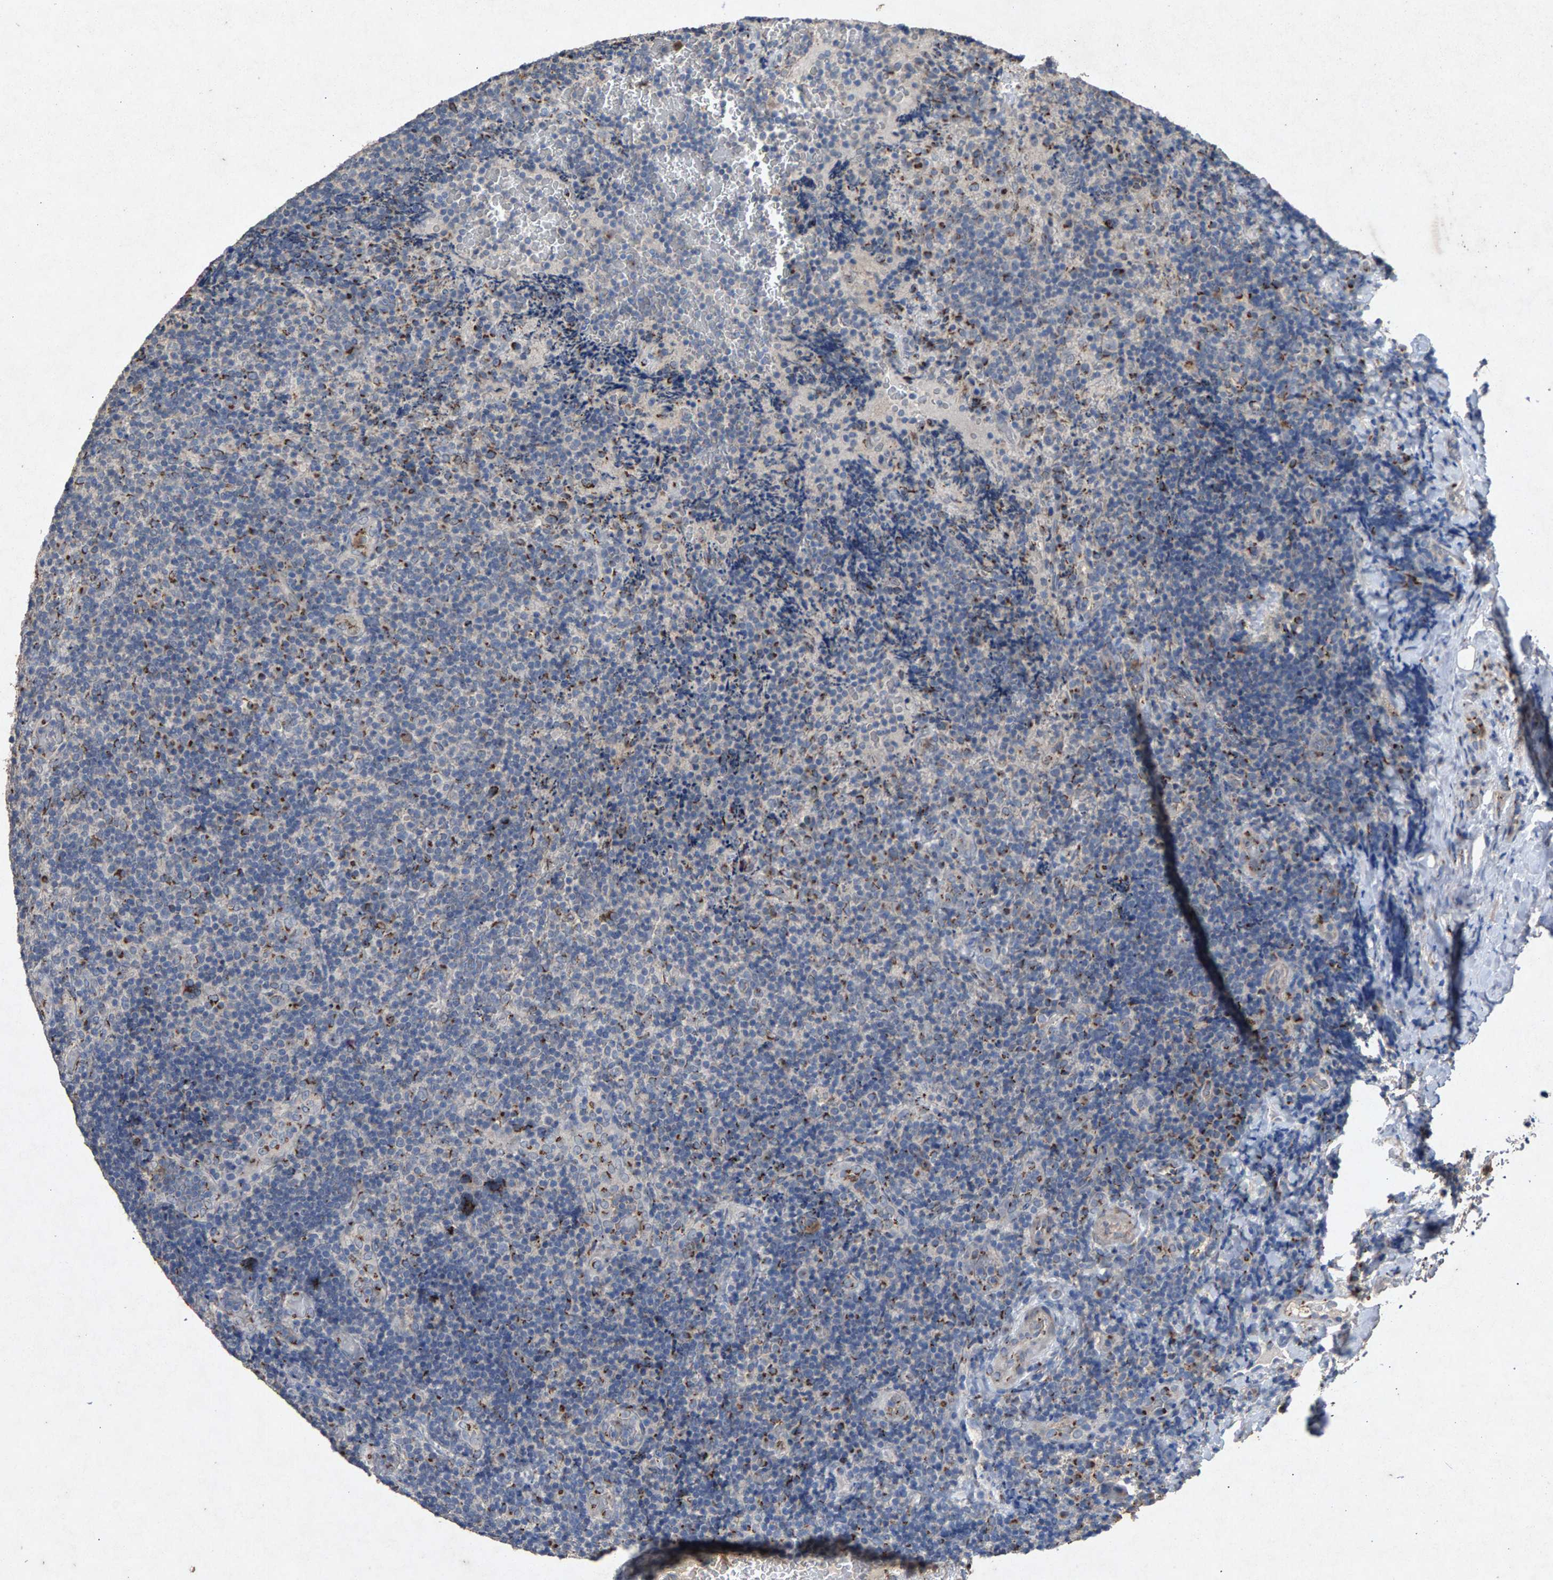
{"staining": {"intensity": "moderate", "quantity": "25%-75%", "location": "cytoplasmic/membranous"}, "tissue": "lymphoma", "cell_type": "Tumor cells", "image_type": "cancer", "snomed": [{"axis": "morphology", "description": "Malignant lymphoma, non-Hodgkin's type, High grade"}, {"axis": "topography", "description": "Tonsil"}], "caption": "Protein staining displays moderate cytoplasmic/membranous positivity in approximately 25%-75% of tumor cells in high-grade malignant lymphoma, non-Hodgkin's type.", "gene": "MAN2A1", "patient": {"sex": "female", "age": 36}}